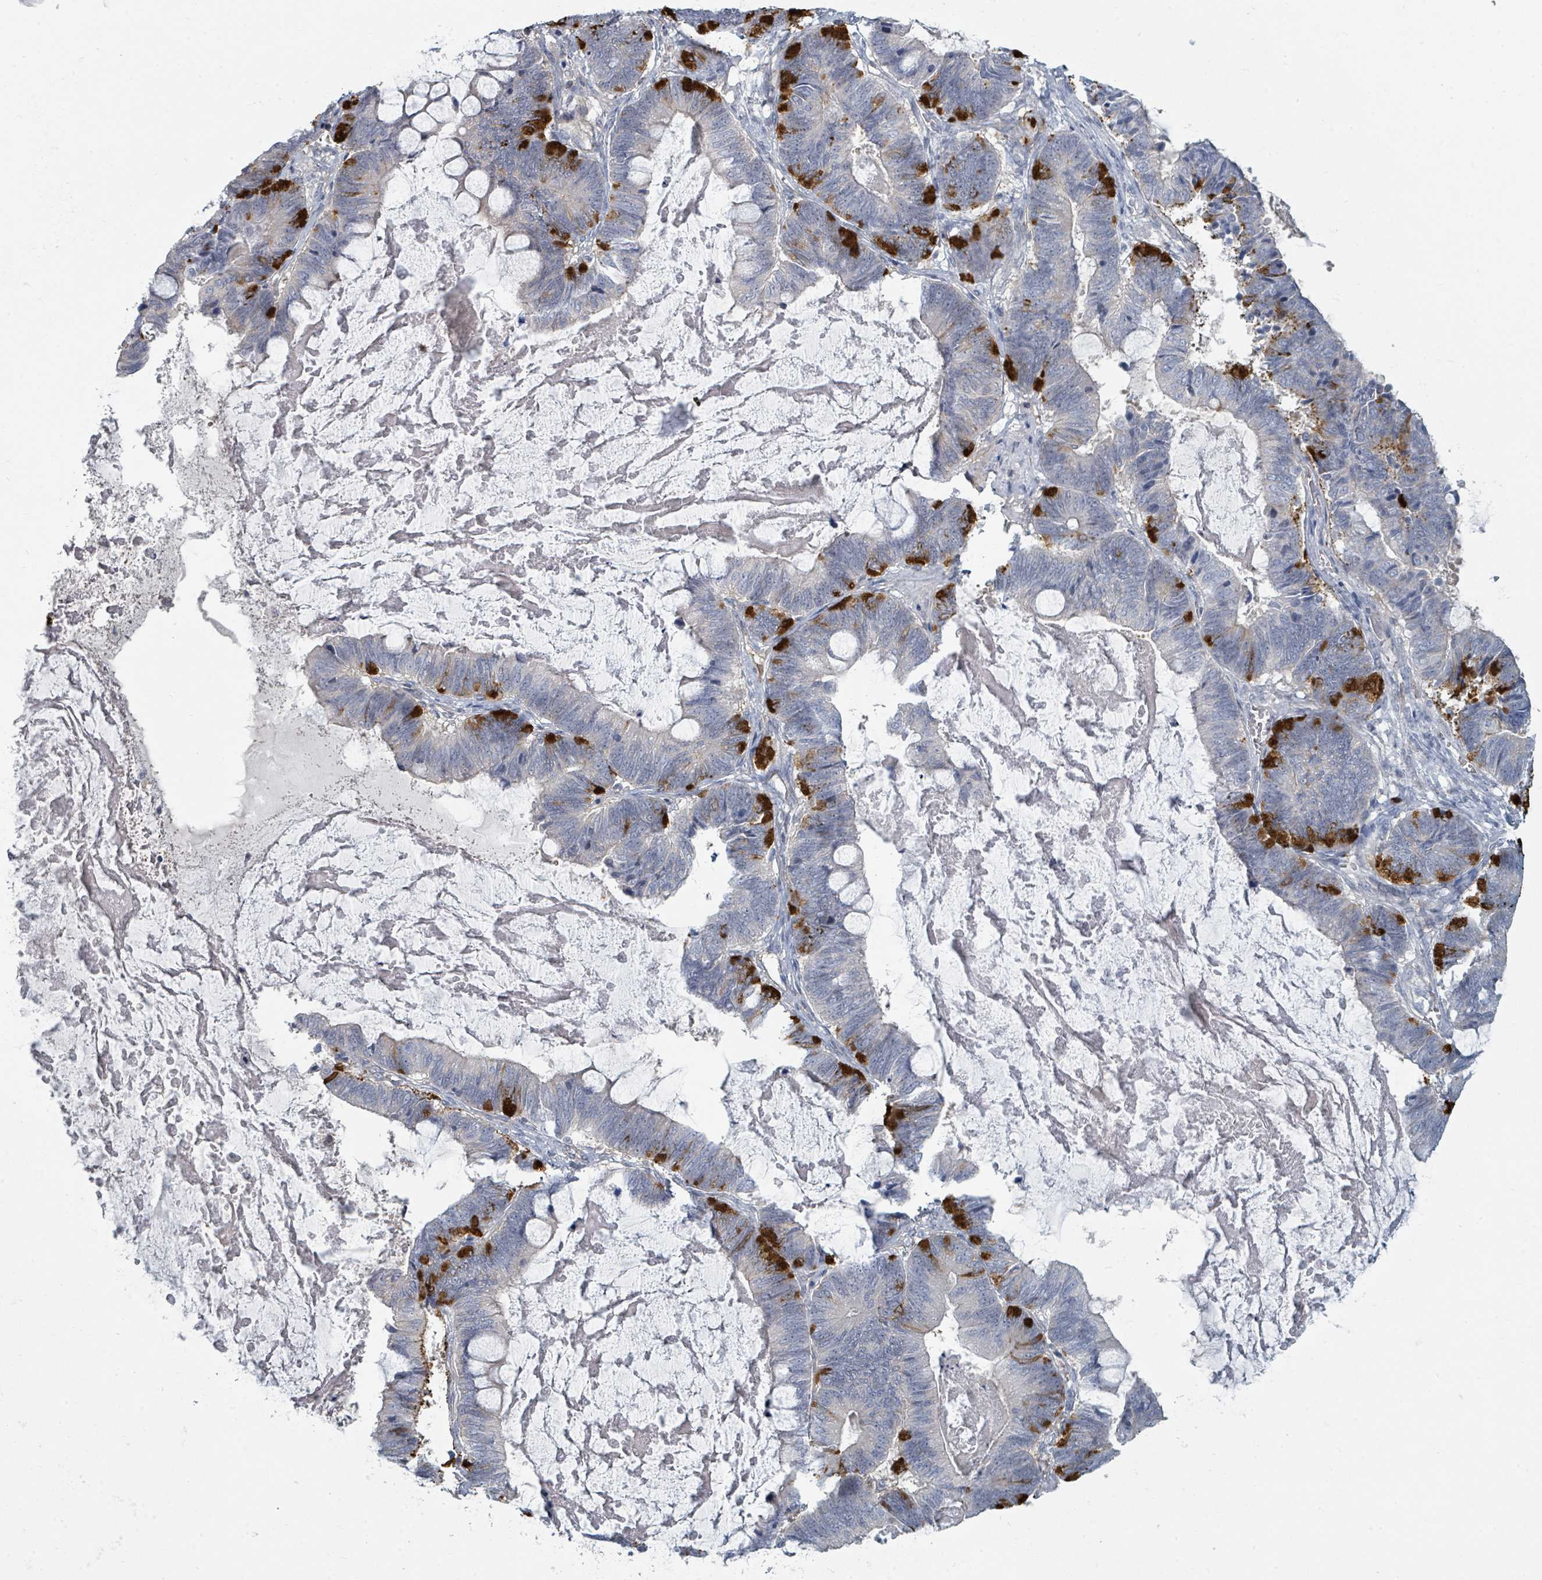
{"staining": {"intensity": "strong", "quantity": "<25%", "location": "cytoplasmic/membranous"}, "tissue": "ovarian cancer", "cell_type": "Tumor cells", "image_type": "cancer", "snomed": [{"axis": "morphology", "description": "Cystadenocarcinoma, mucinous, NOS"}, {"axis": "topography", "description": "Ovary"}], "caption": "The immunohistochemical stain labels strong cytoplasmic/membranous positivity in tumor cells of ovarian cancer (mucinous cystadenocarcinoma) tissue.", "gene": "SLC25A45", "patient": {"sex": "female", "age": 61}}